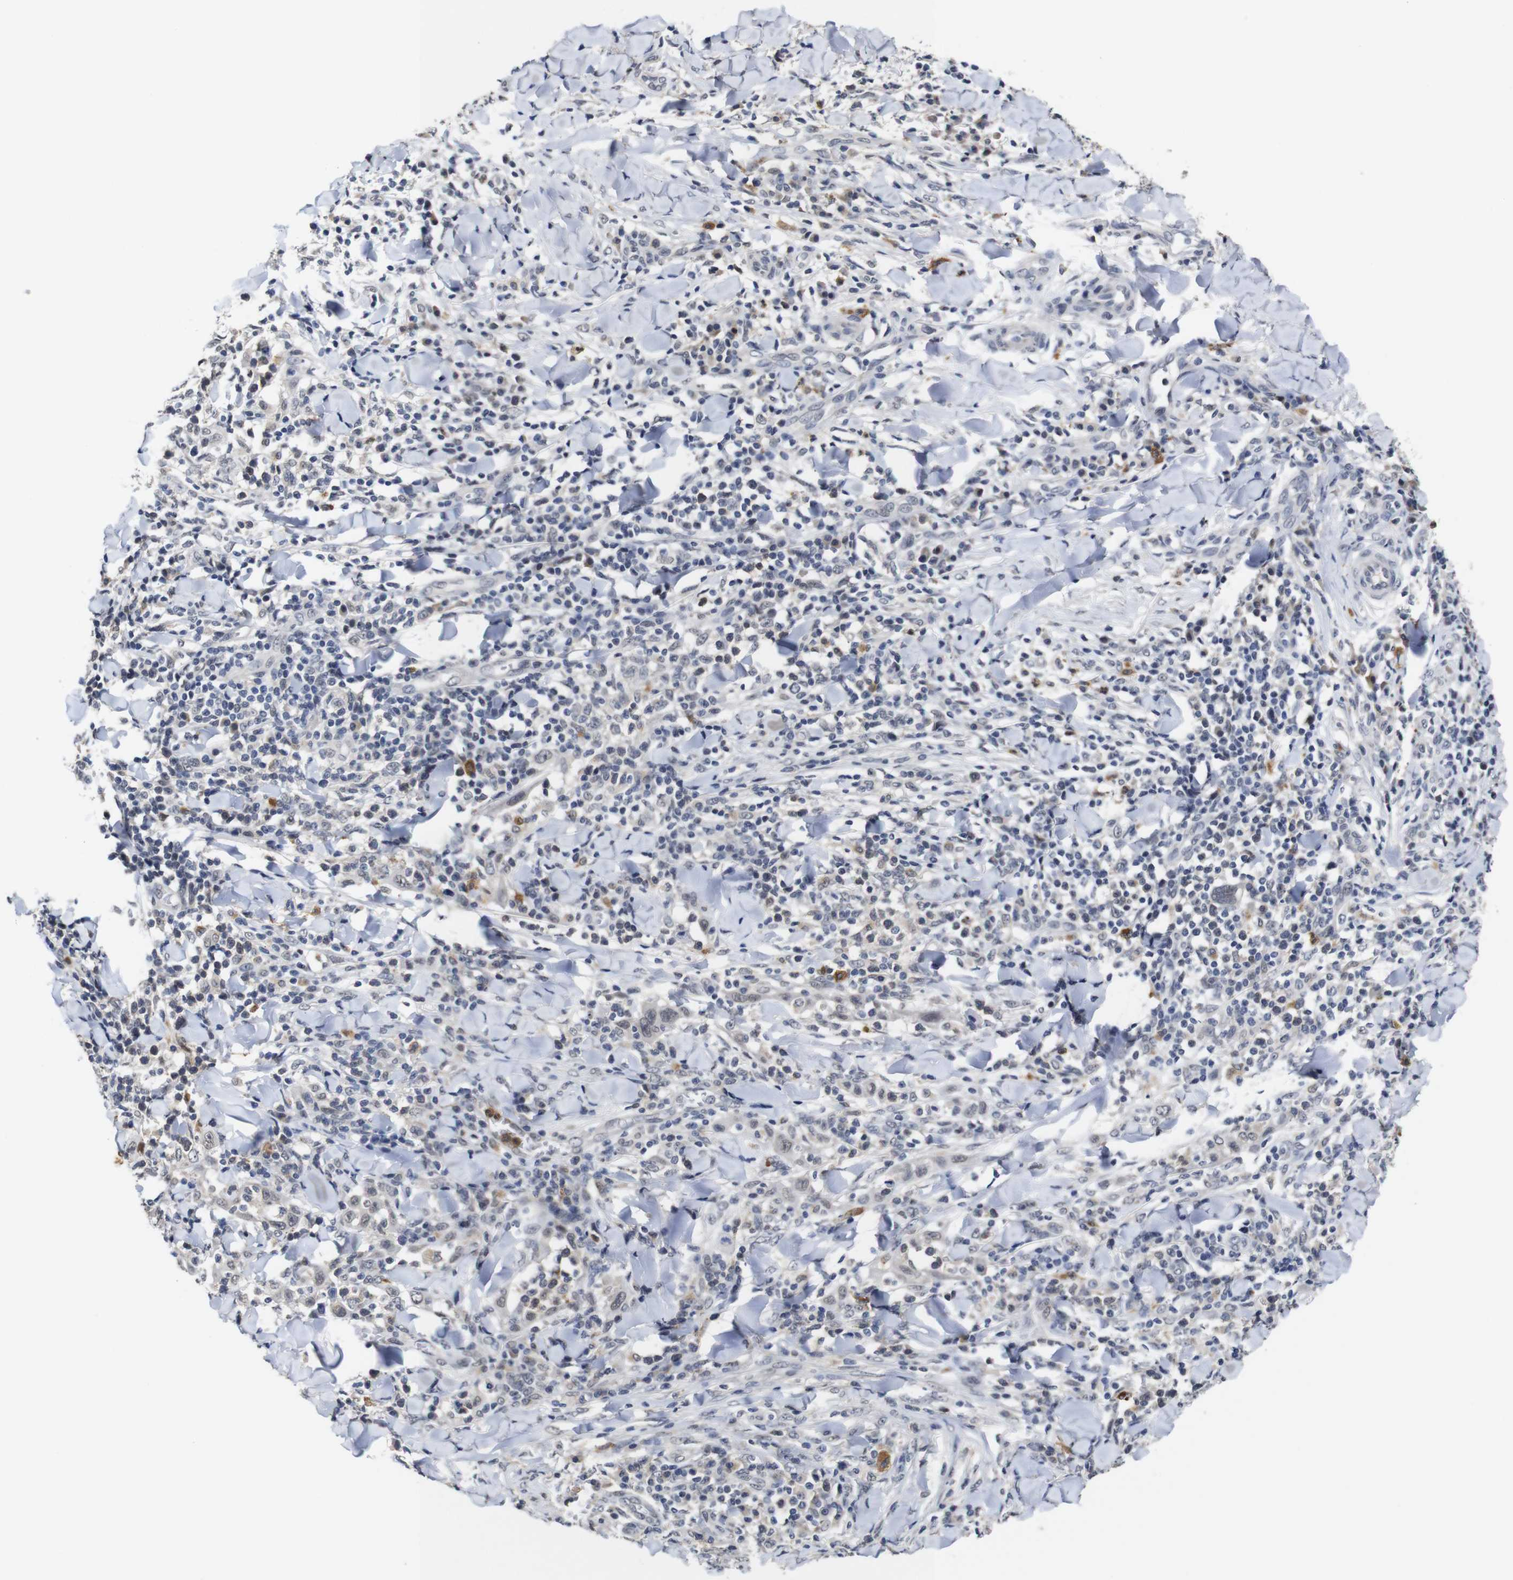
{"staining": {"intensity": "negative", "quantity": "none", "location": "none"}, "tissue": "skin cancer", "cell_type": "Tumor cells", "image_type": "cancer", "snomed": [{"axis": "morphology", "description": "Squamous cell carcinoma, NOS"}, {"axis": "topography", "description": "Skin"}], "caption": "The image demonstrates no significant positivity in tumor cells of squamous cell carcinoma (skin). (DAB (3,3'-diaminobenzidine) IHC visualized using brightfield microscopy, high magnification).", "gene": "NTRK3", "patient": {"sex": "male", "age": 24}}